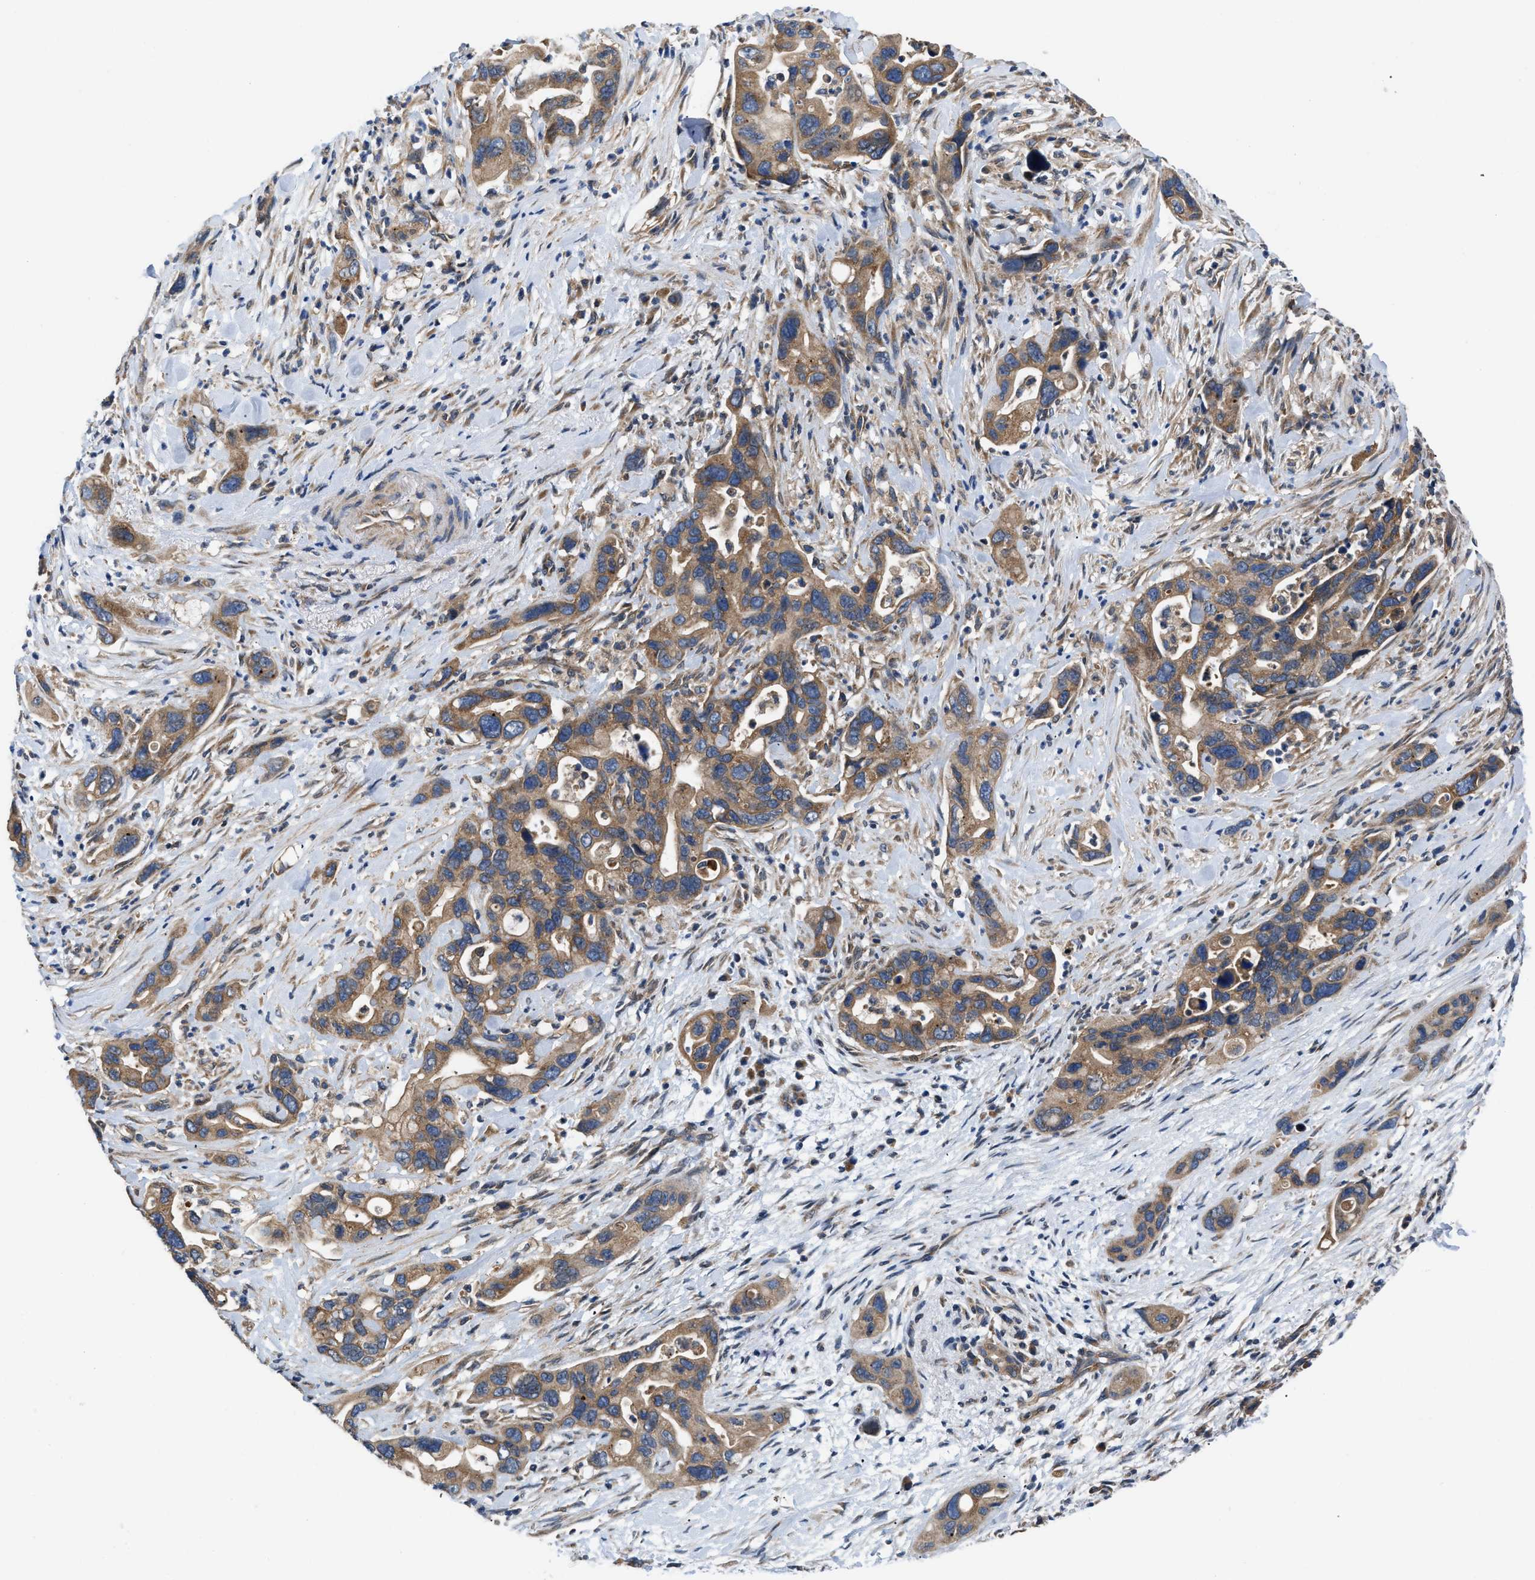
{"staining": {"intensity": "moderate", "quantity": ">75%", "location": "cytoplasmic/membranous"}, "tissue": "pancreatic cancer", "cell_type": "Tumor cells", "image_type": "cancer", "snomed": [{"axis": "morphology", "description": "Adenocarcinoma, NOS"}, {"axis": "topography", "description": "Pancreas"}], "caption": "Approximately >75% of tumor cells in human adenocarcinoma (pancreatic) display moderate cytoplasmic/membranous protein expression as visualized by brown immunohistochemical staining.", "gene": "CEP128", "patient": {"sex": "female", "age": 70}}